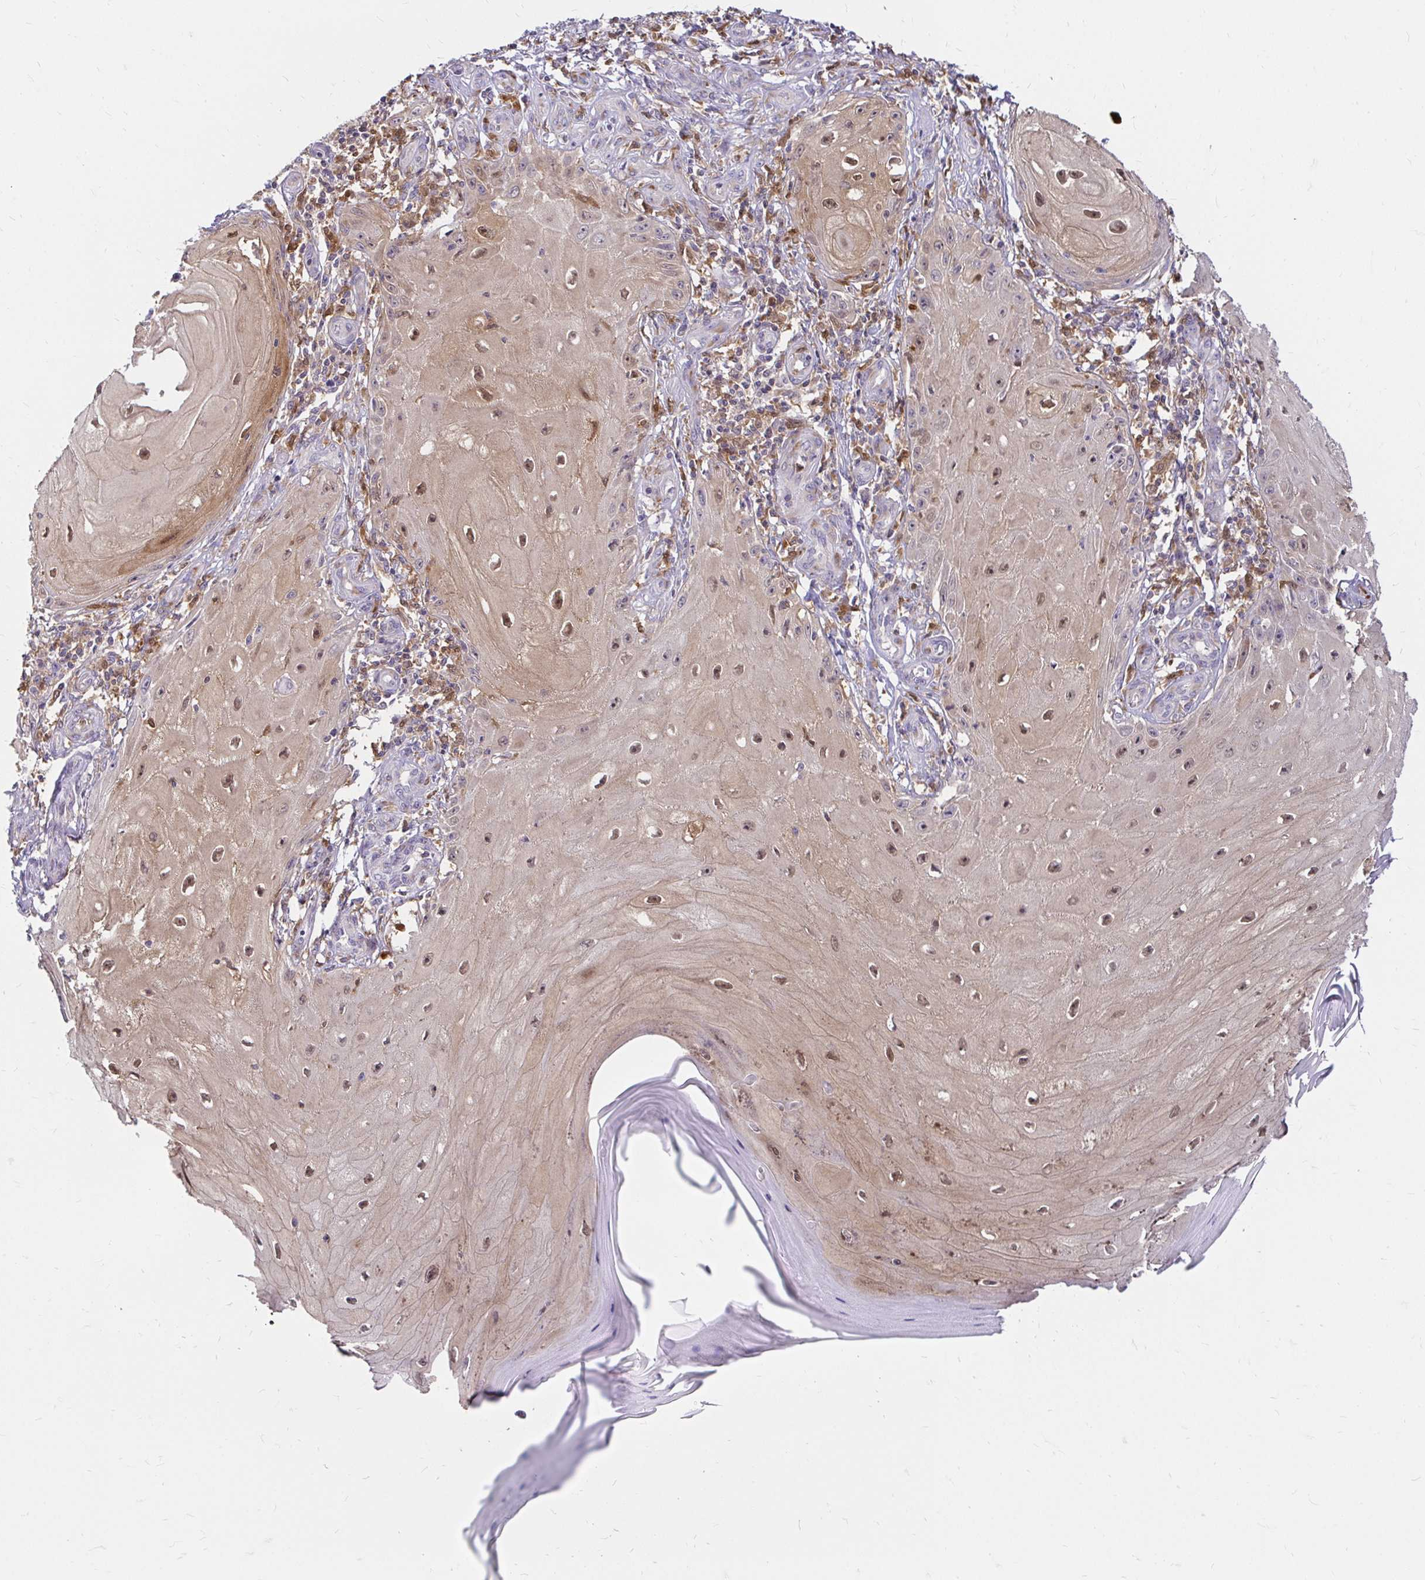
{"staining": {"intensity": "weak", "quantity": ">75%", "location": "cytoplasmic/membranous,nuclear"}, "tissue": "skin cancer", "cell_type": "Tumor cells", "image_type": "cancer", "snomed": [{"axis": "morphology", "description": "Squamous cell carcinoma, NOS"}, {"axis": "topography", "description": "Skin"}], "caption": "Skin squamous cell carcinoma stained with a protein marker displays weak staining in tumor cells.", "gene": "PYCARD", "patient": {"sex": "female", "age": 77}}